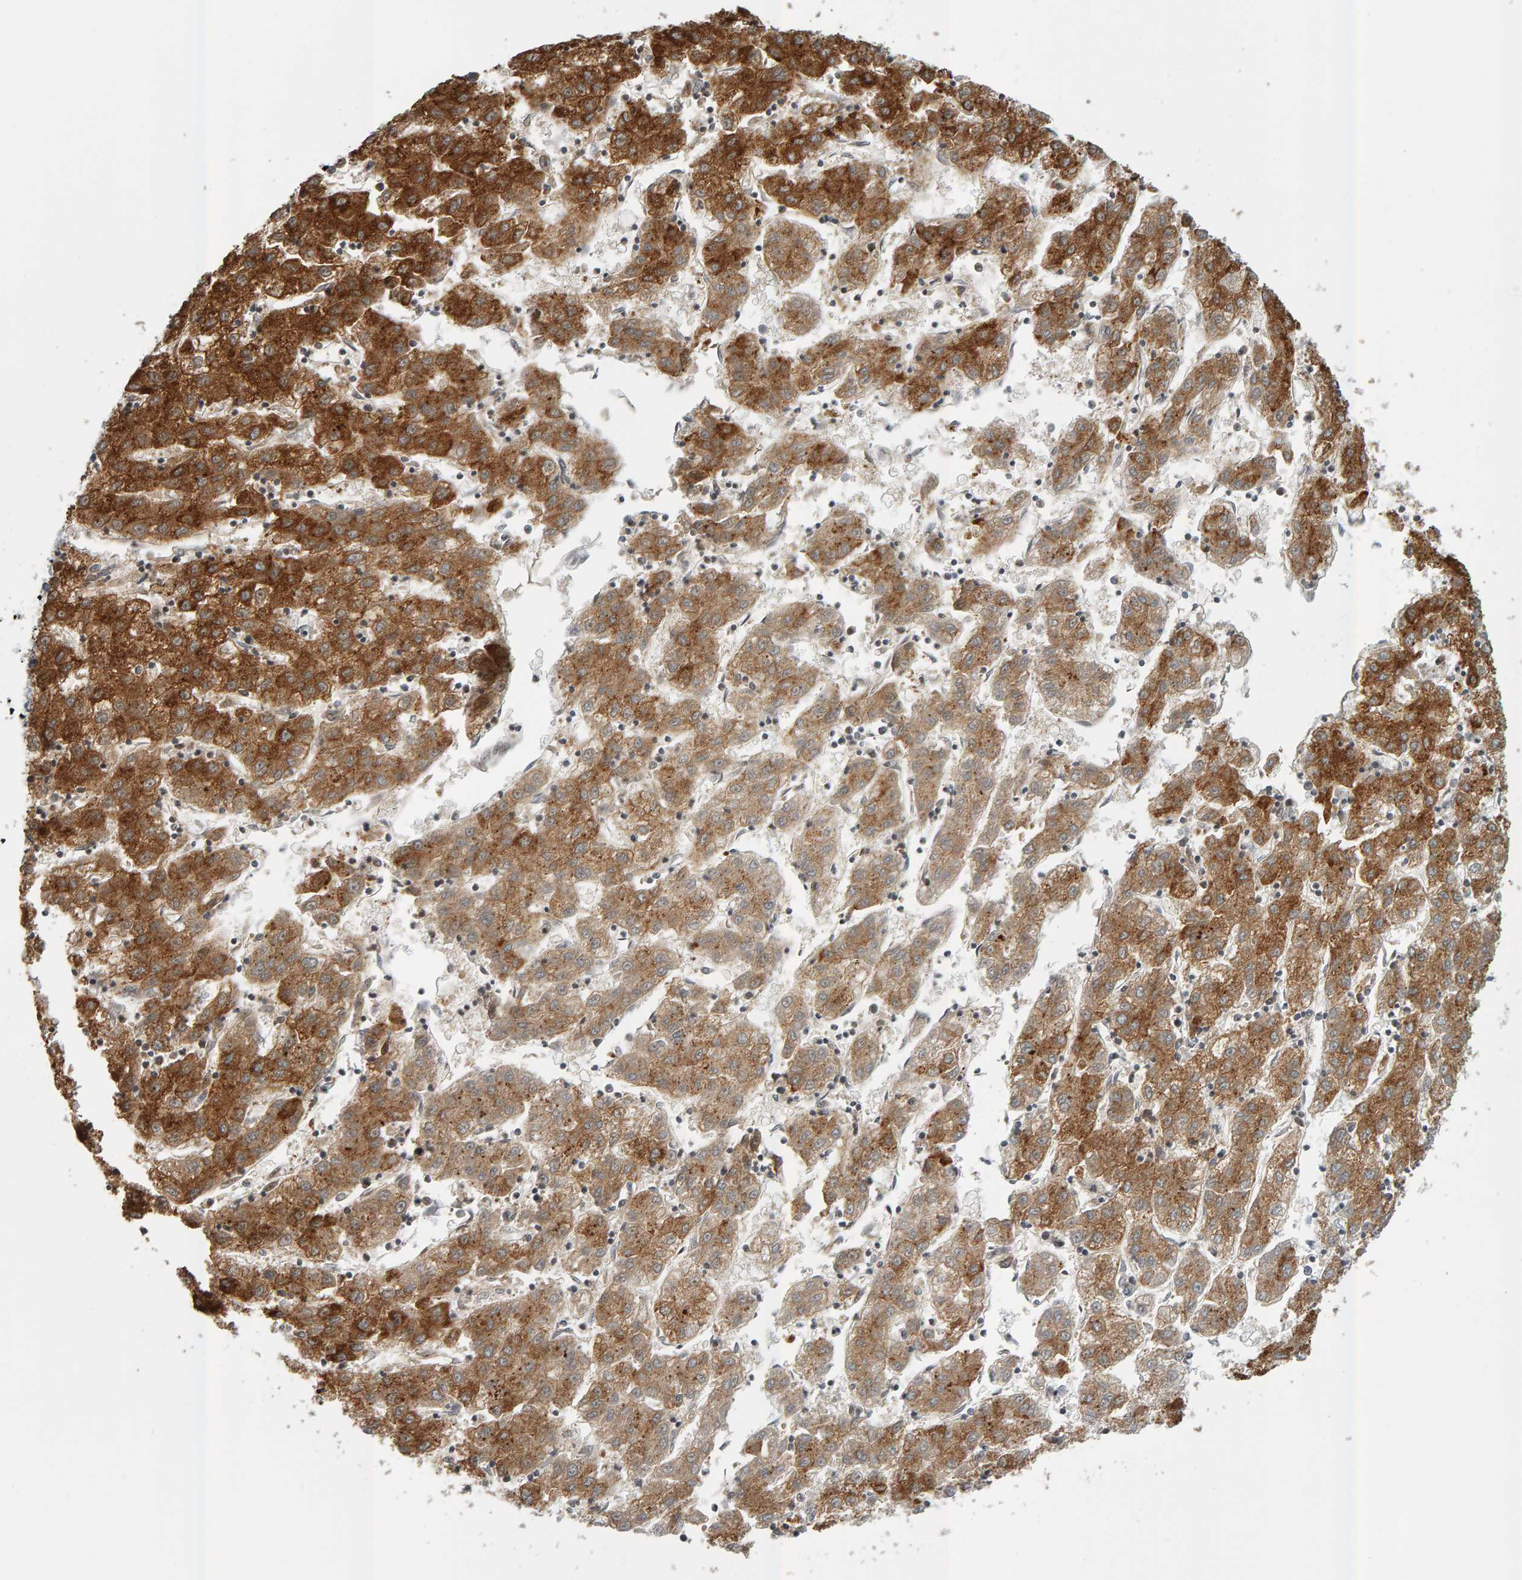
{"staining": {"intensity": "strong", "quantity": ">75%", "location": "cytoplasmic/membranous"}, "tissue": "liver cancer", "cell_type": "Tumor cells", "image_type": "cancer", "snomed": [{"axis": "morphology", "description": "Carcinoma, Hepatocellular, NOS"}, {"axis": "topography", "description": "Liver"}], "caption": "A brown stain labels strong cytoplasmic/membranous positivity of a protein in hepatocellular carcinoma (liver) tumor cells.", "gene": "ZNF160", "patient": {"sex": "male", "age": 72}}